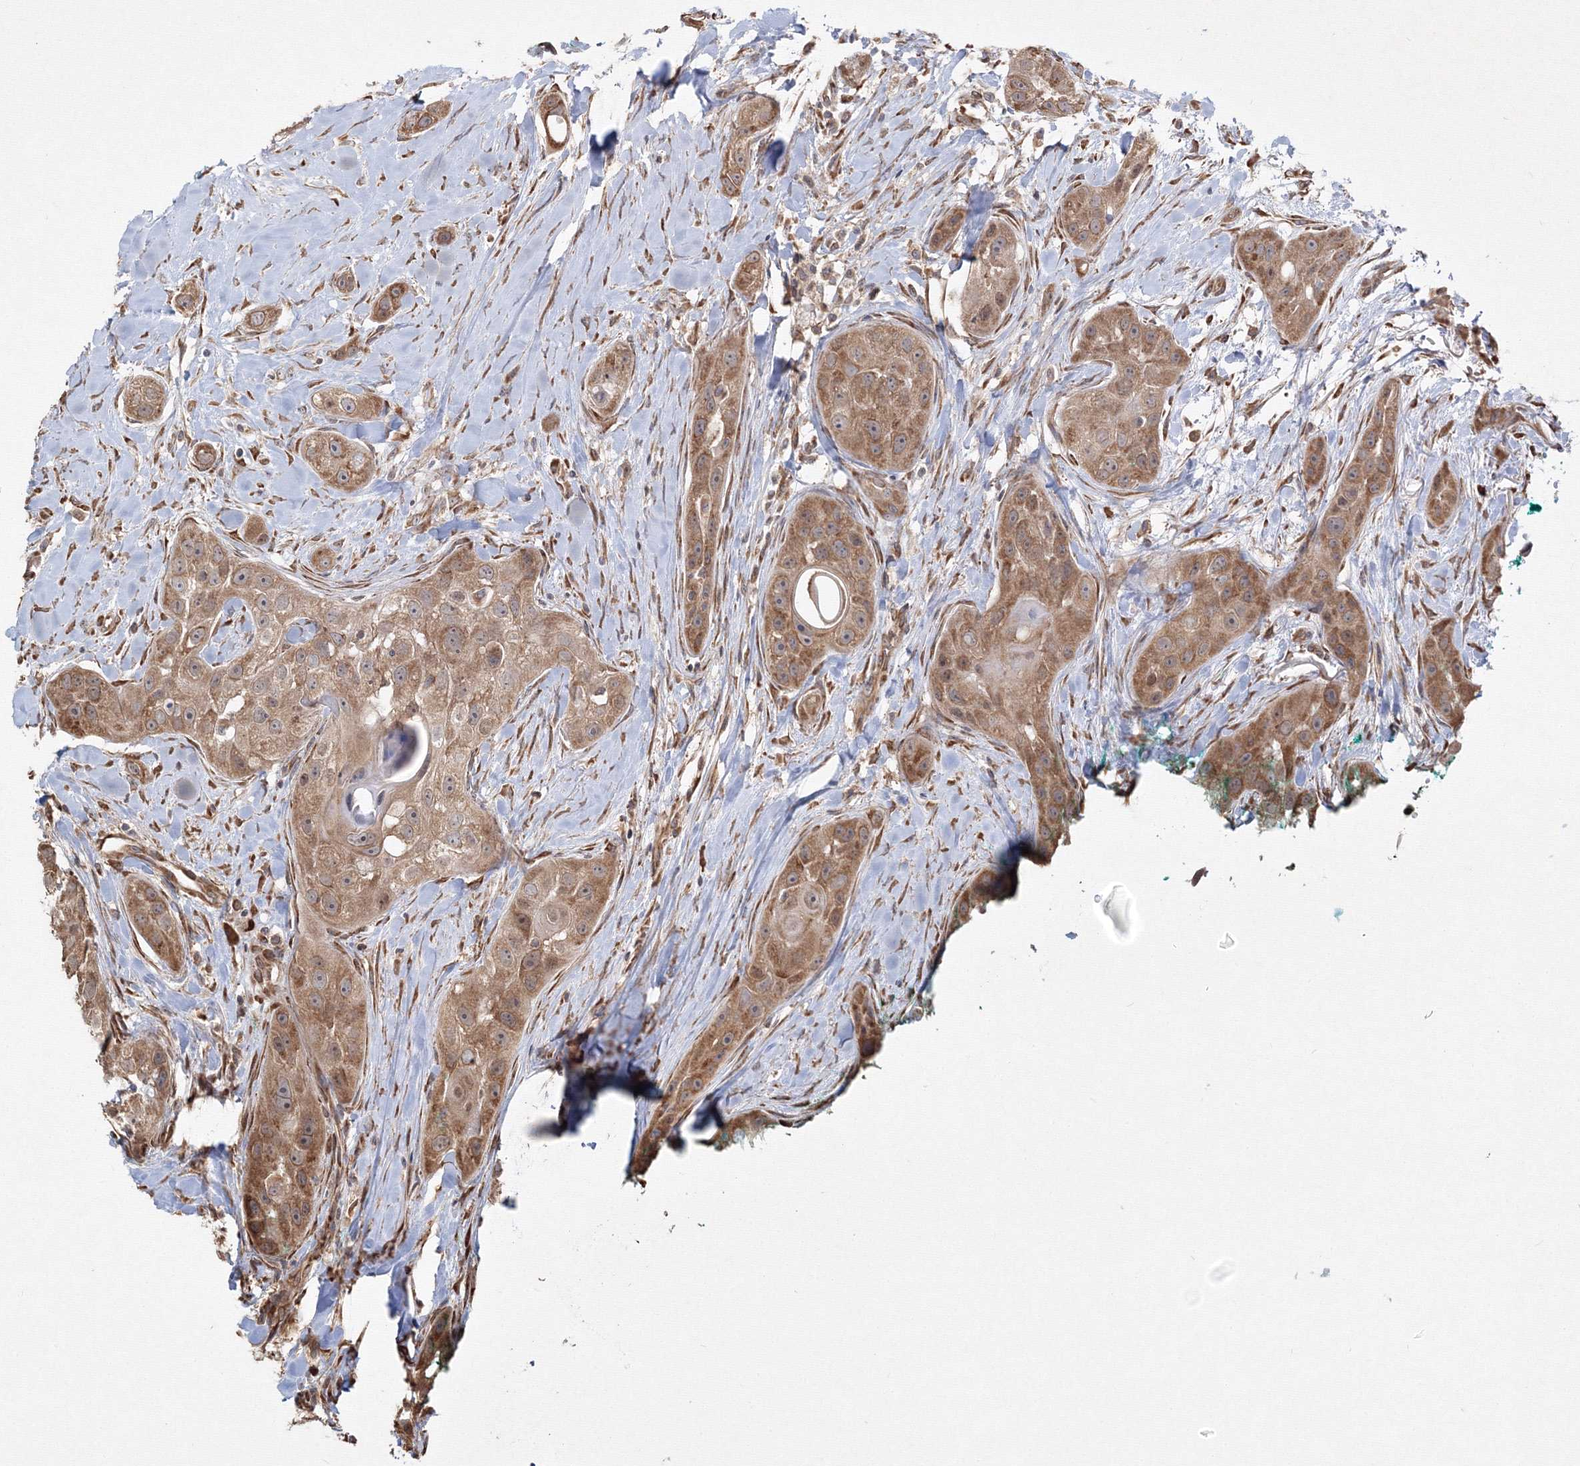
{"staining": {"intensity": "moderate", "quantity": ">75%", "location": "cytoplasmic/membranous"}, "tissue": "head and neck cancer", "cell_type": "Tumor cells", "image_type": "cancer", "snomed": [{"axis": "morphology", "description": "Normal tissue, NOS"}, {"axis": "morphology", "description": "Squamous cell carcinoma, NOS"}, {"axis": "topography", "description": "Skeletal muscle"}, {"axis": "topography", "description": "Head-Neck"}], "caption": "Tumor cells display medium levels of moderate cytoplasmic/membranous staining in approximately >75% of cells in head and neck cancer (squamous cell carcinoma).", "gene": "FBXL8", "patient": {"sex": "male", "age": 51}}